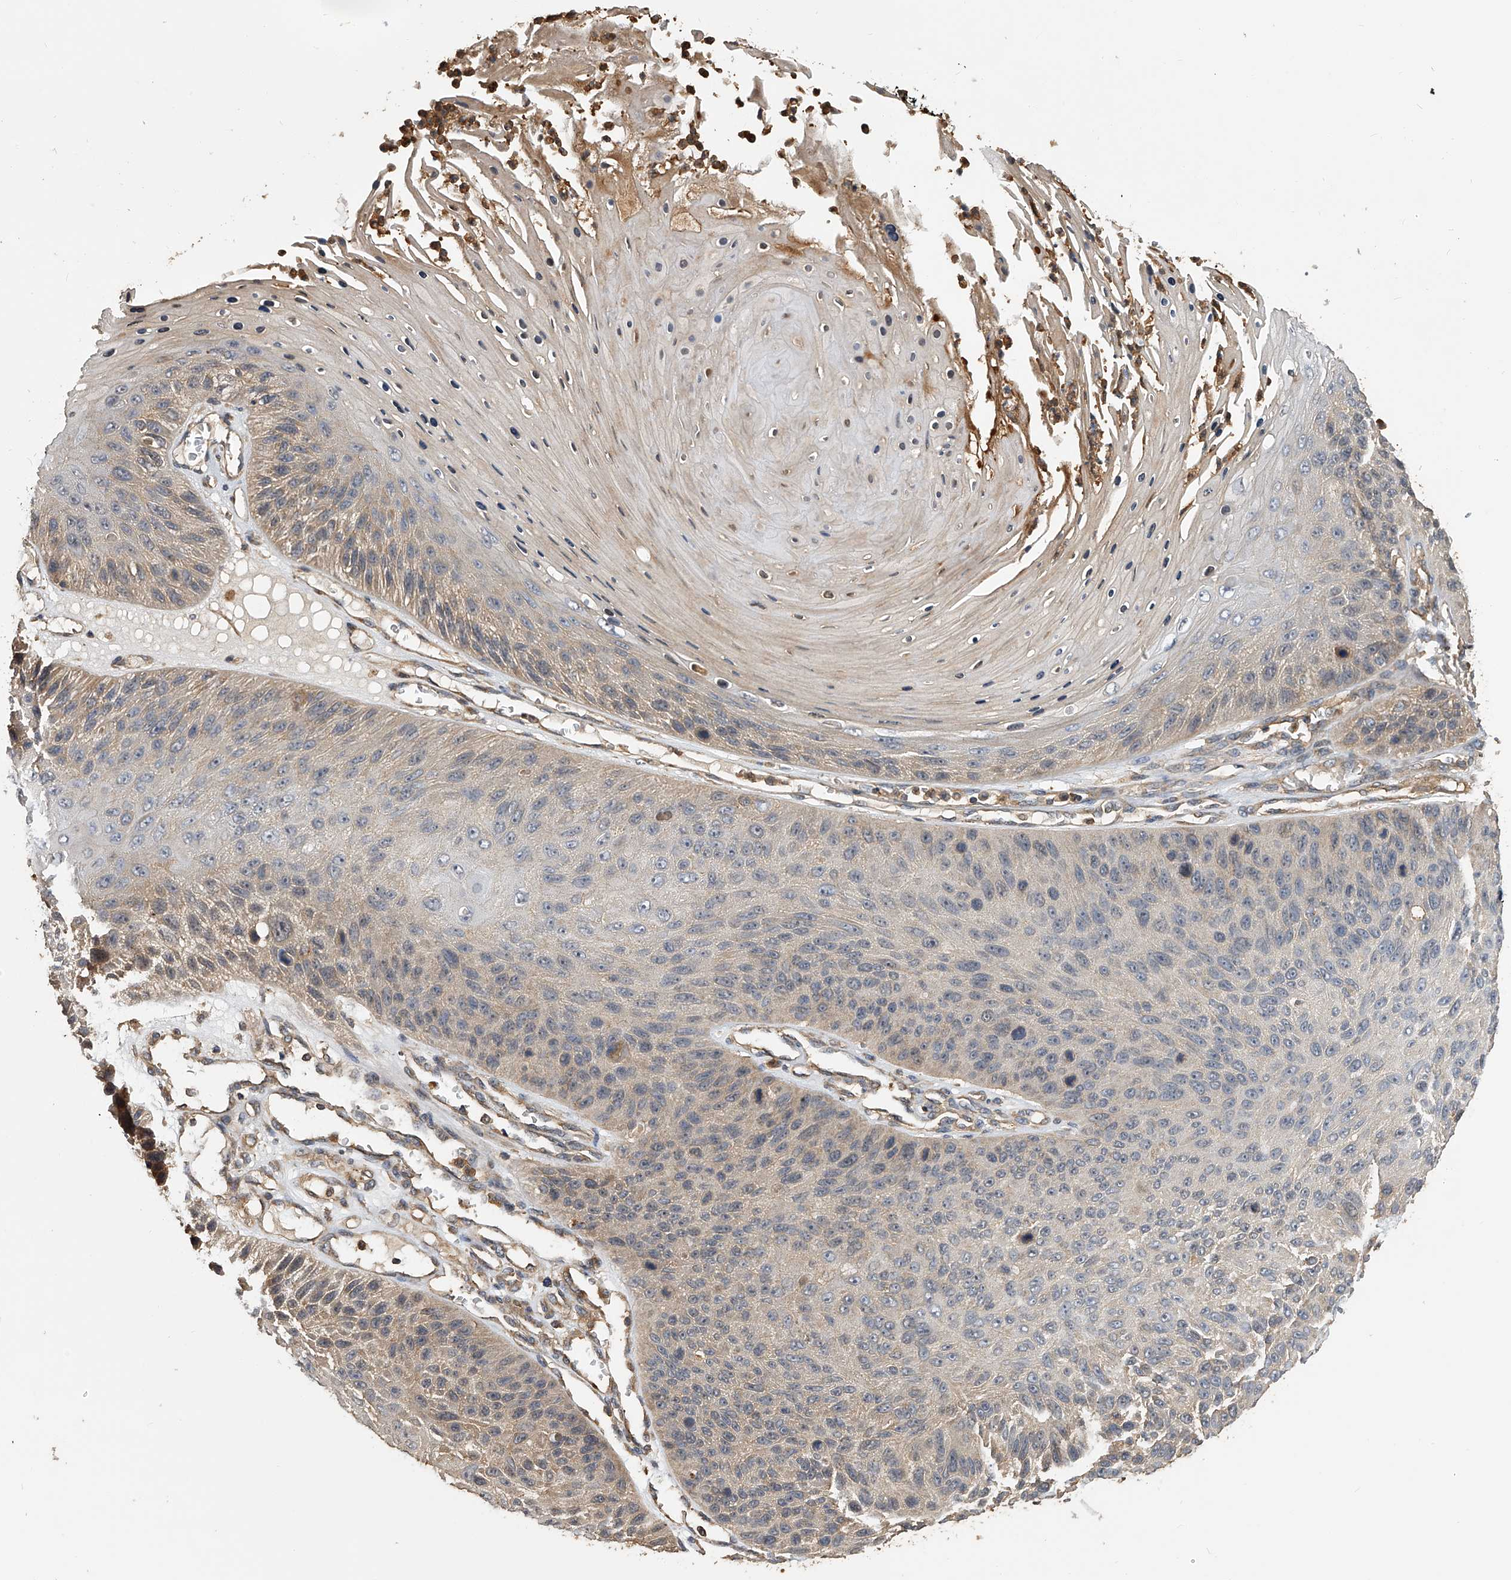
{"staining": {"intensity": "weak", "quantity": "<25%", "location": "cytoplasmic/membranous"}, "tissue": "skin cancer", "cell_type": "Tumor cells", "image_type": "cancer", "snomed": [{"axis": "morphology", "description": "Squamous cell carcinoma, NOS"}, {"axis": "topography", "description": "Skin"}], "caption": "DAB immunohistochemical staining of skin squamous cell carcinoma demonstrates no significant expression in tumor cells.", "gene": "PTPRA", "patient": {"sex": "female", "age": 88}}